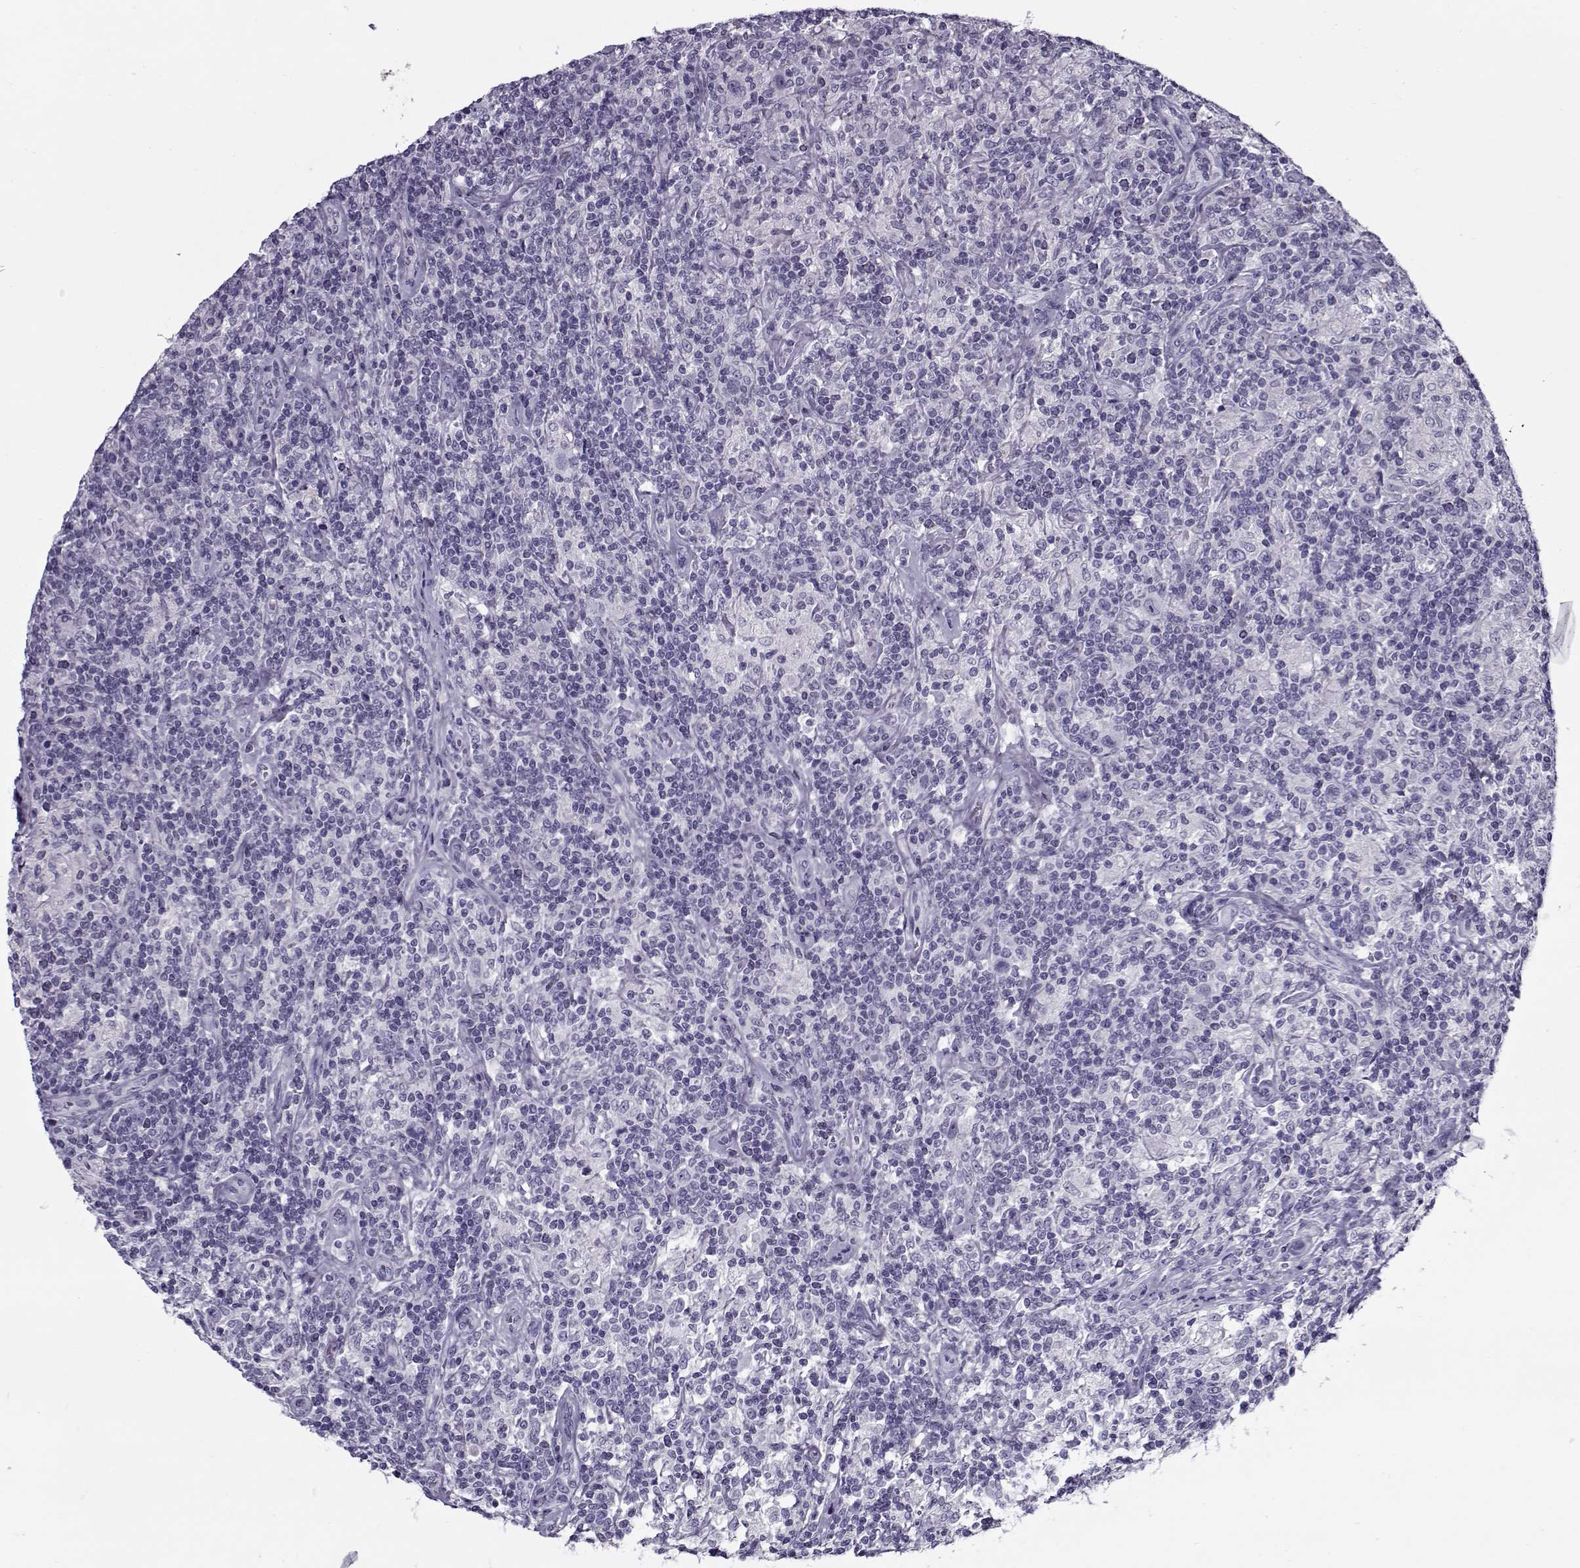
{"staining": {"intensity": "negative", "quantity": "none", "location": "none"}, "tissue": "lymphoma", "cell_type": "Tumor cells", "image_type": "cancer", "snomed": [{"axis": "morphology", "description": "Hodgkin's disease, NOS"}, {"axis": "topography", "description": "Lymph node"}], "caption": "DAB (3,3'-diaminobenzidine) immunohistochemical staining of human Hodgkin's disease exhibits no significant staining in tumor cells. (DAB immunohistochemistry with hematoxylin counter stain).", "gene": "GAGE2A", "patient": {"sex": "male", "age": 70}}